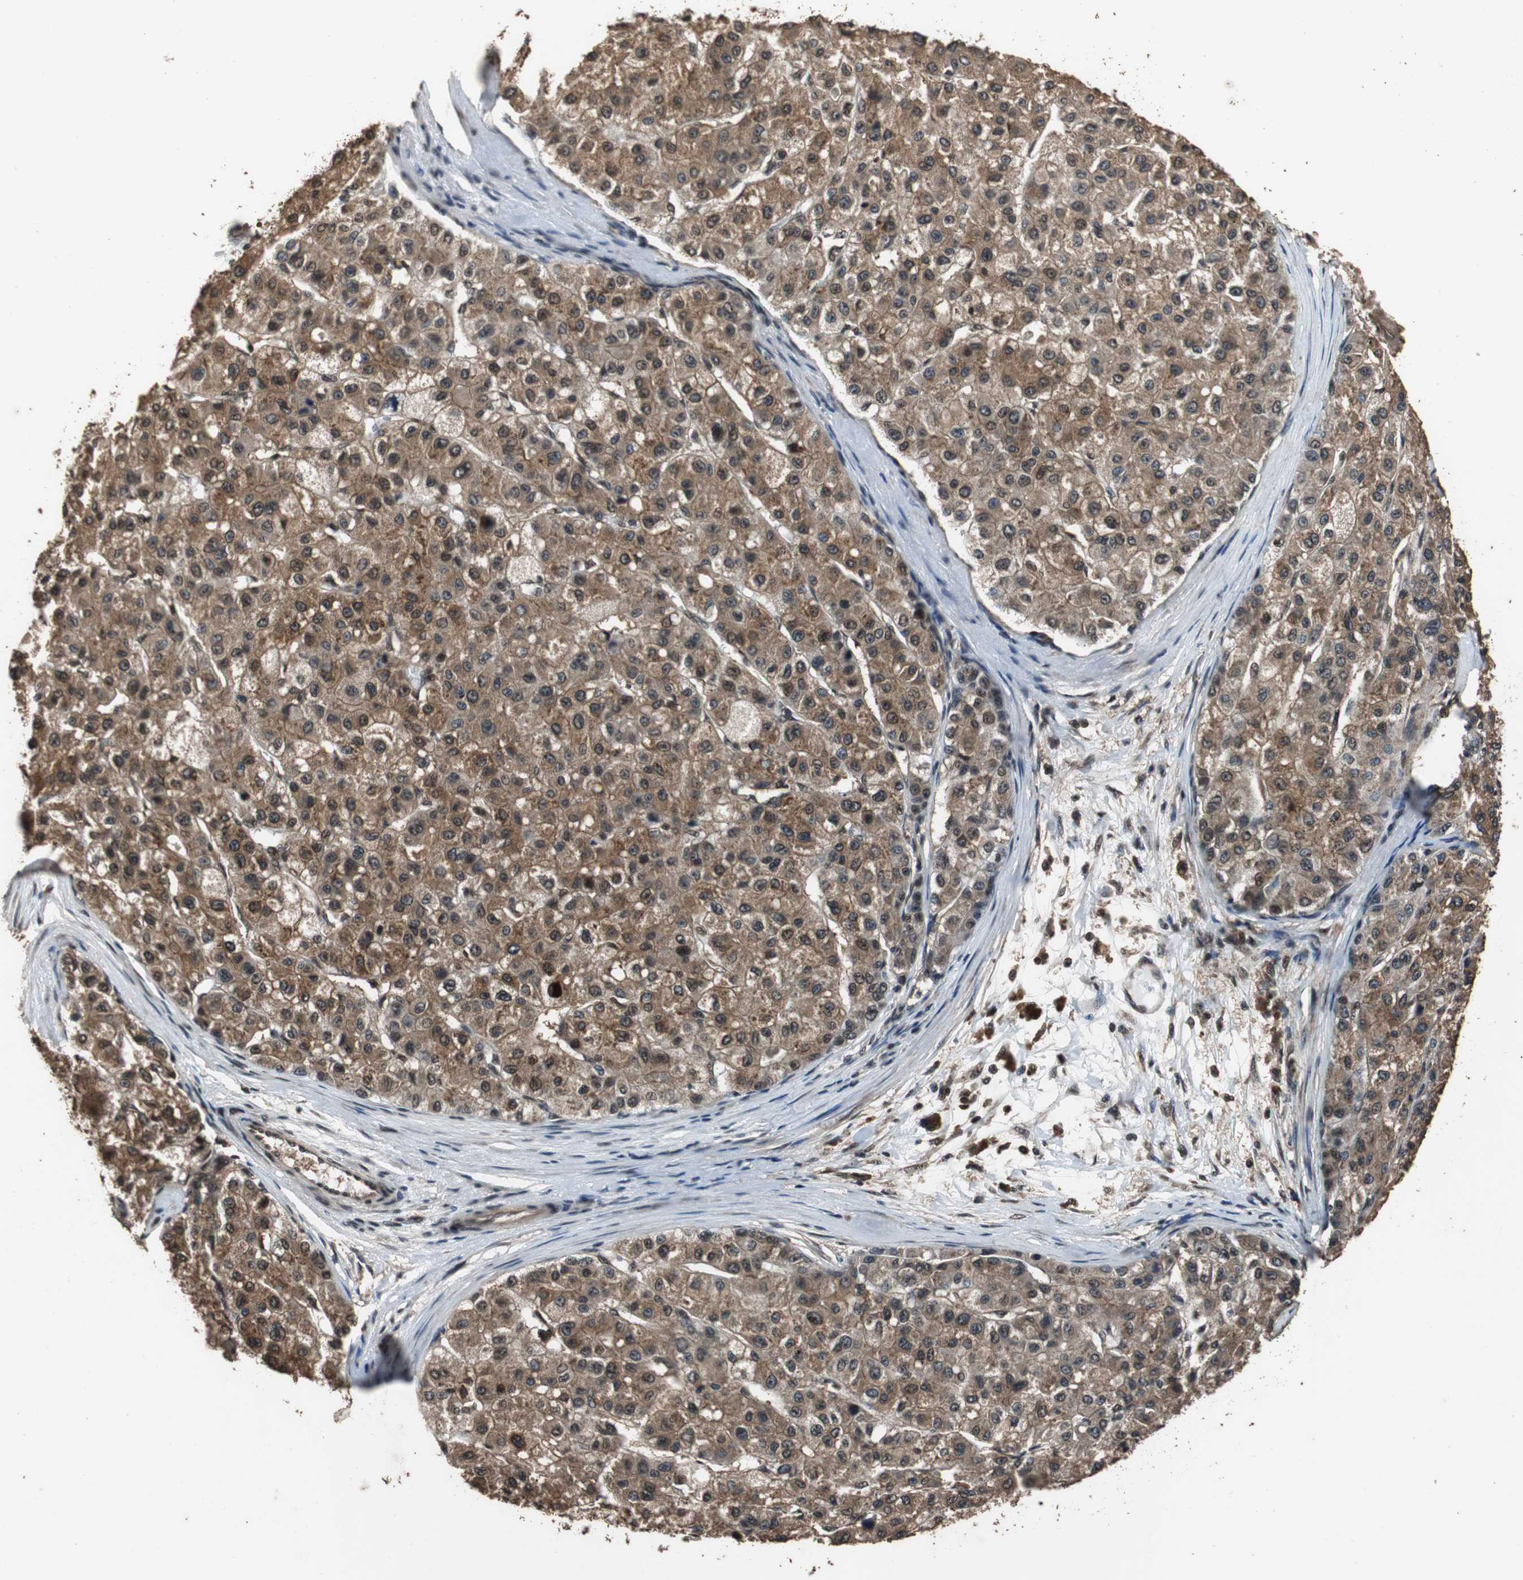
{"staining": {"intensity": "strong", "quantity": ">75%", "location": "cytoplasmic/membranous,nuclear"}, "tissue": "liver cancer", "cell_type": "Tumor cells", "image_type": "cancer", "snomed": [{"axis": "morphology", "description": "Carcinoma, Hepatocellular, NOS"}, {"axis": "topography", "description": "Liver"}], "caption": "Immunohistochemical staining of liver cancer demonstrates strong cytoplasmic/membranous and nuclear protein expression in approximately >75% of tumor cells.", "gene": "ZNF18", "patient": {"sex": "male", "age": 80}}